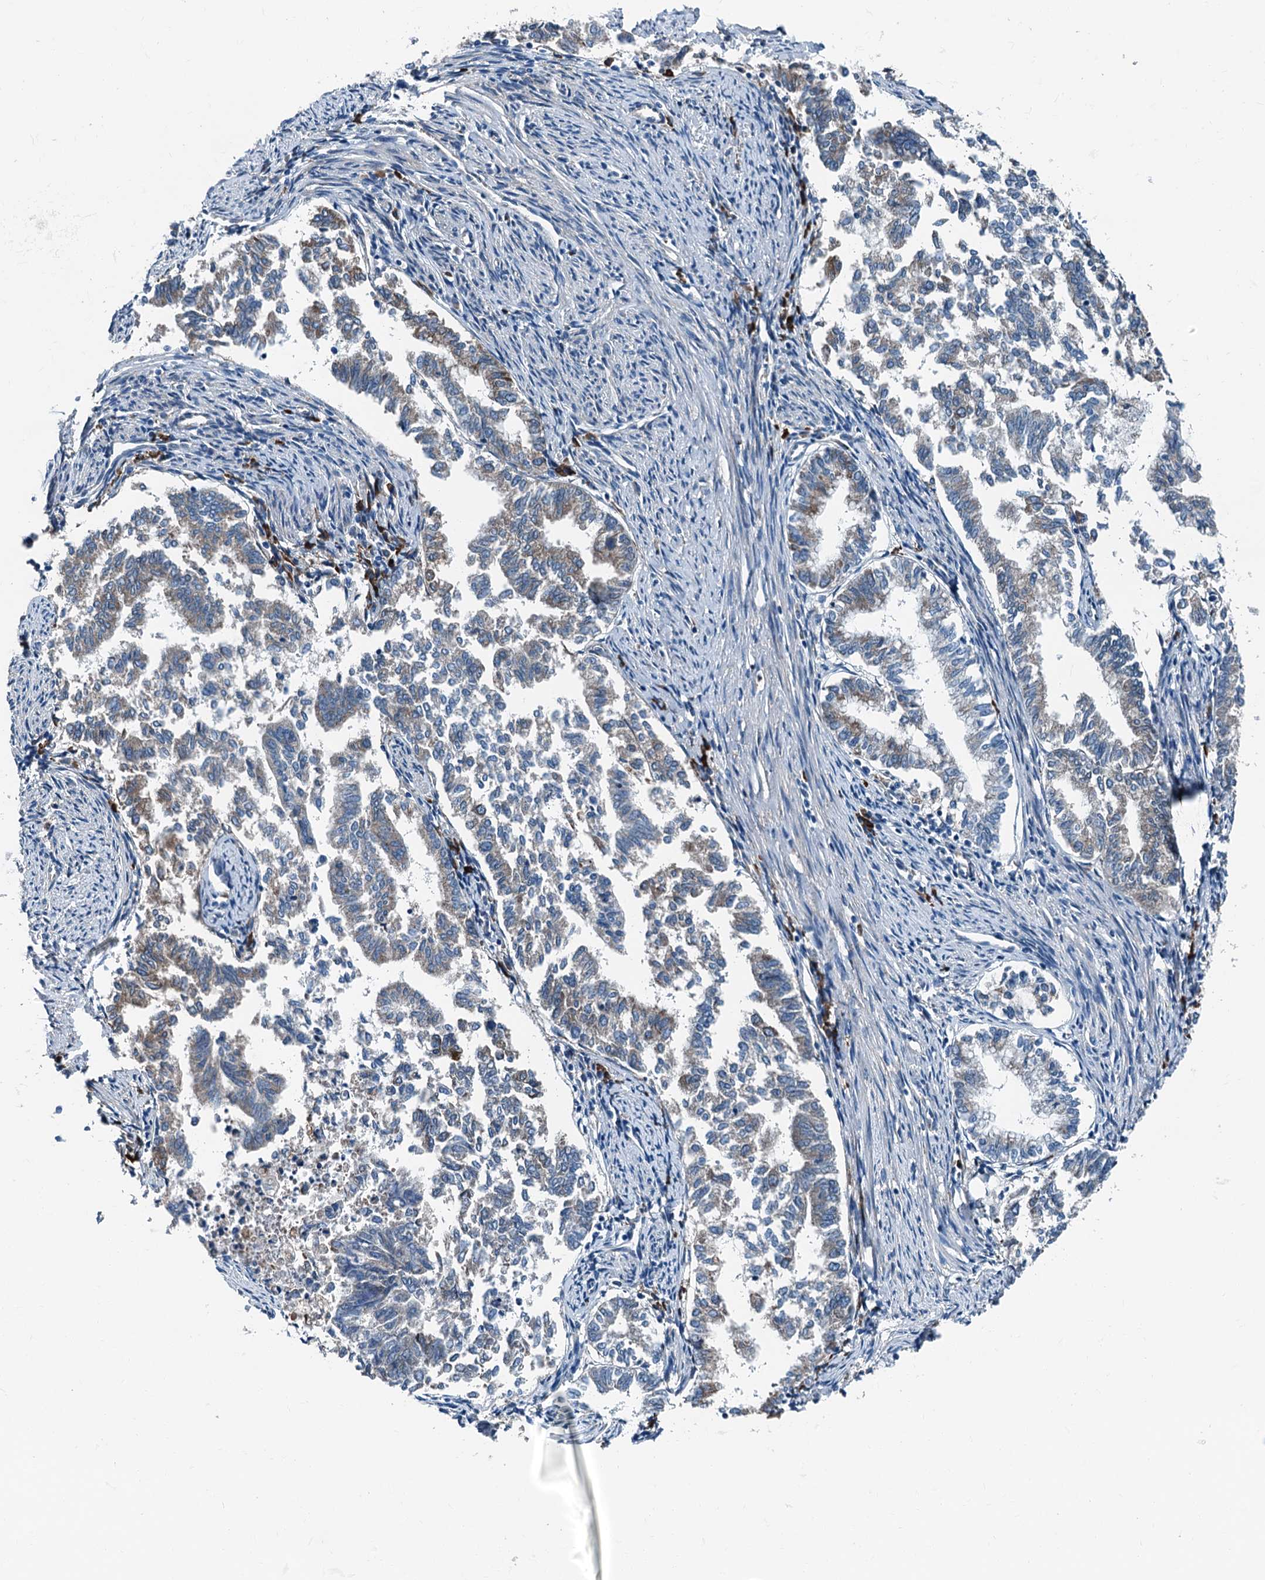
{"staining": {"intensity": "moderate", "quantity": "<25%", "location": "cytoplasmic/membranous"}, "tissue": "endometrial cancer", "cell_type": "Tumor cells", "image_type": "cancer", "snomed": [{"axis": "morphology", "description": "Adenocarcinoma, NOS"}, {"axis": "topography", "description": "Endometrium"}], "caption": "This image demonstrates endometrial adenocarcinoma stained with IHC to label a protein in brown. The cytoplasmic/membranous of tumor cells show moderate positivity for the protein. Nuclei are counter-stained blue.", "gene": "TAMALIN", "patient": {"sex": "female", "age": 79}}